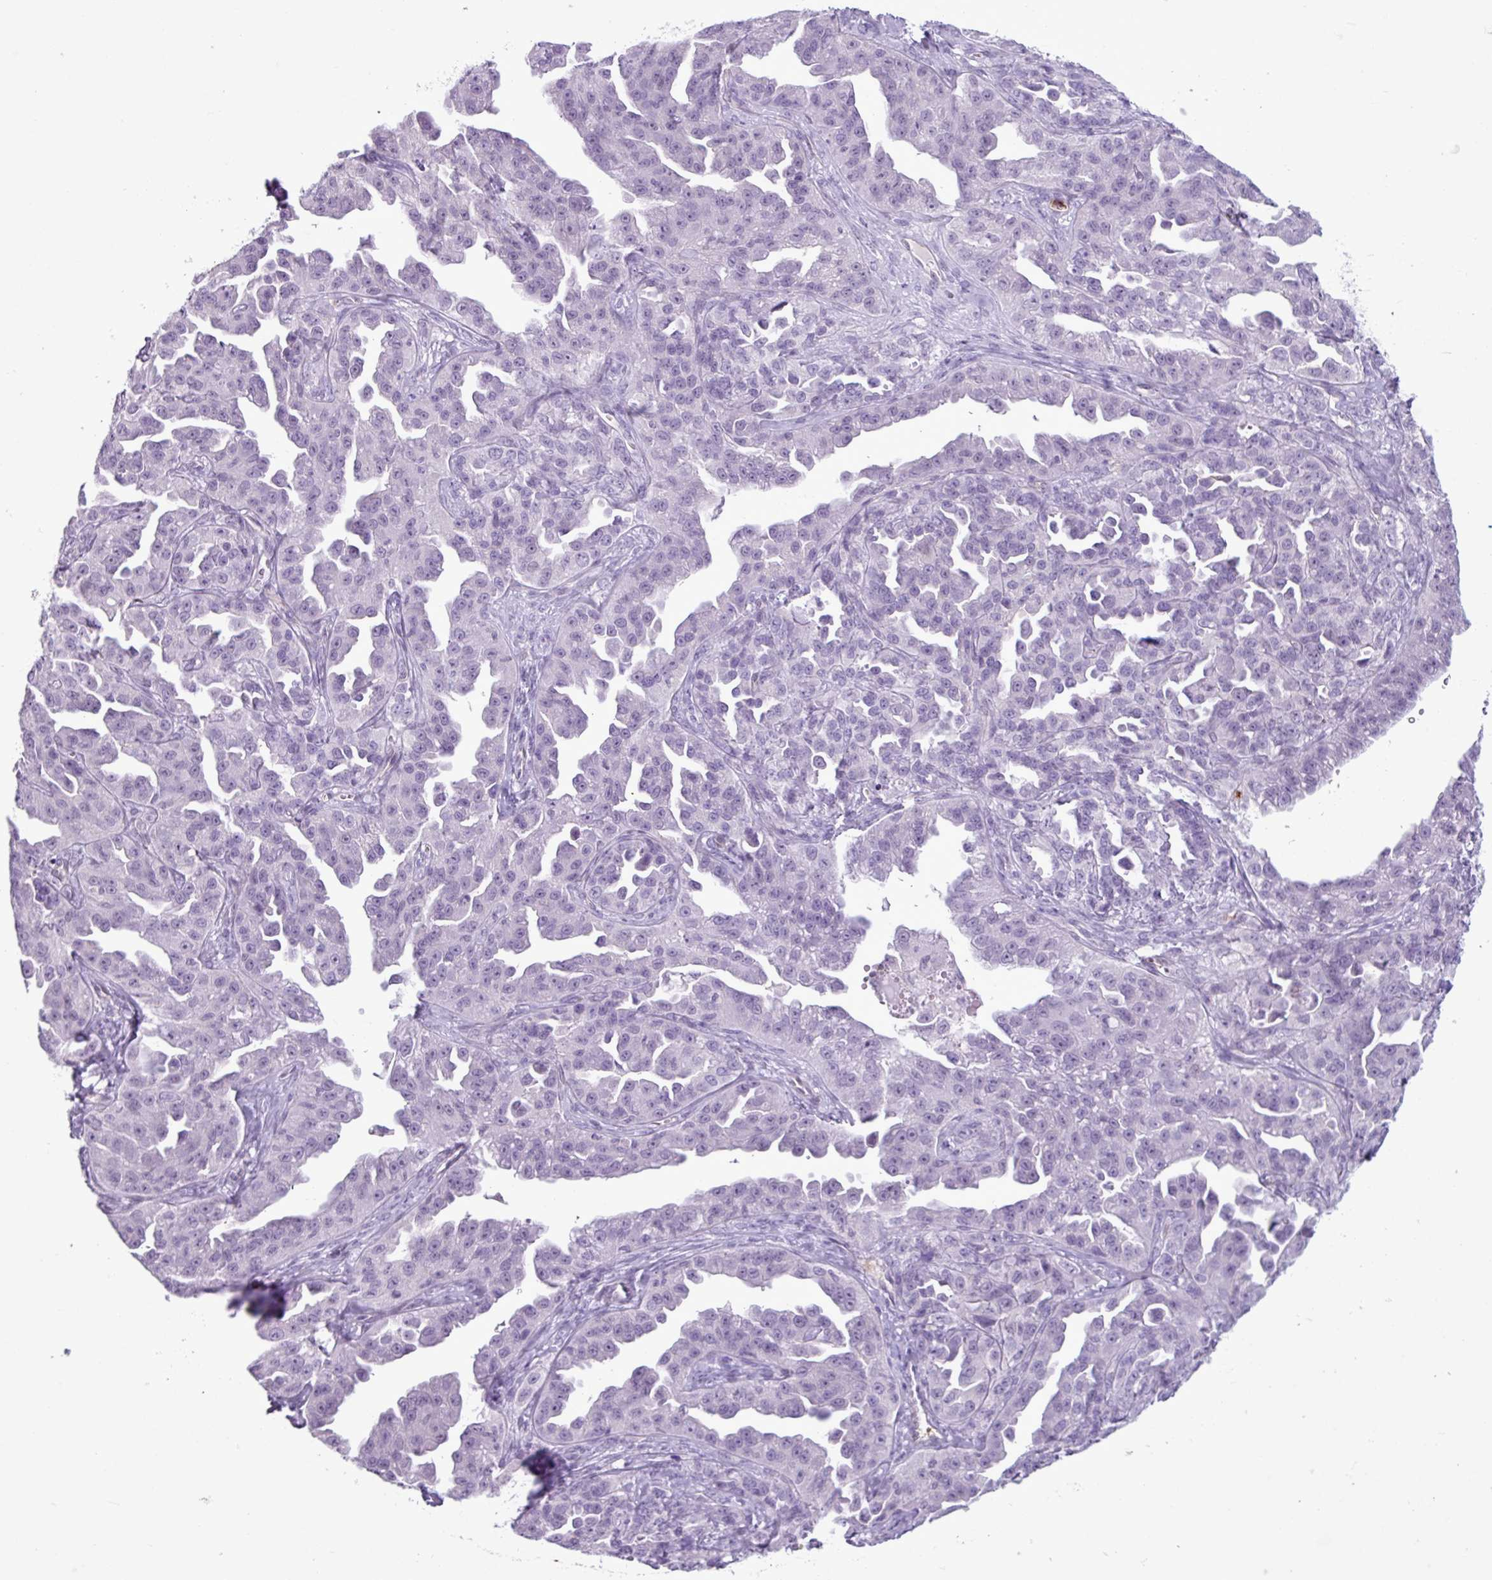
{"staining": {"intensity": "negative", "quantity": "none", "location": "none"}, "tissue": "ovarian cancer", "cell_type": "Tumor cells", "image_type": "cancer", "snomed": [{"axis": "morphology", "description": "Cystadenocarcinoma, serous, NOS"}, {"axis": "topography", "description": "Ovary"}], "caption": "This is an immunohistochemistry micrograph of ovarian serous cystadenocarcinoma. There is no staining in tumor cells.", "gene": "TMEM178A", "patient": {"sex": "female", "age": 75}}